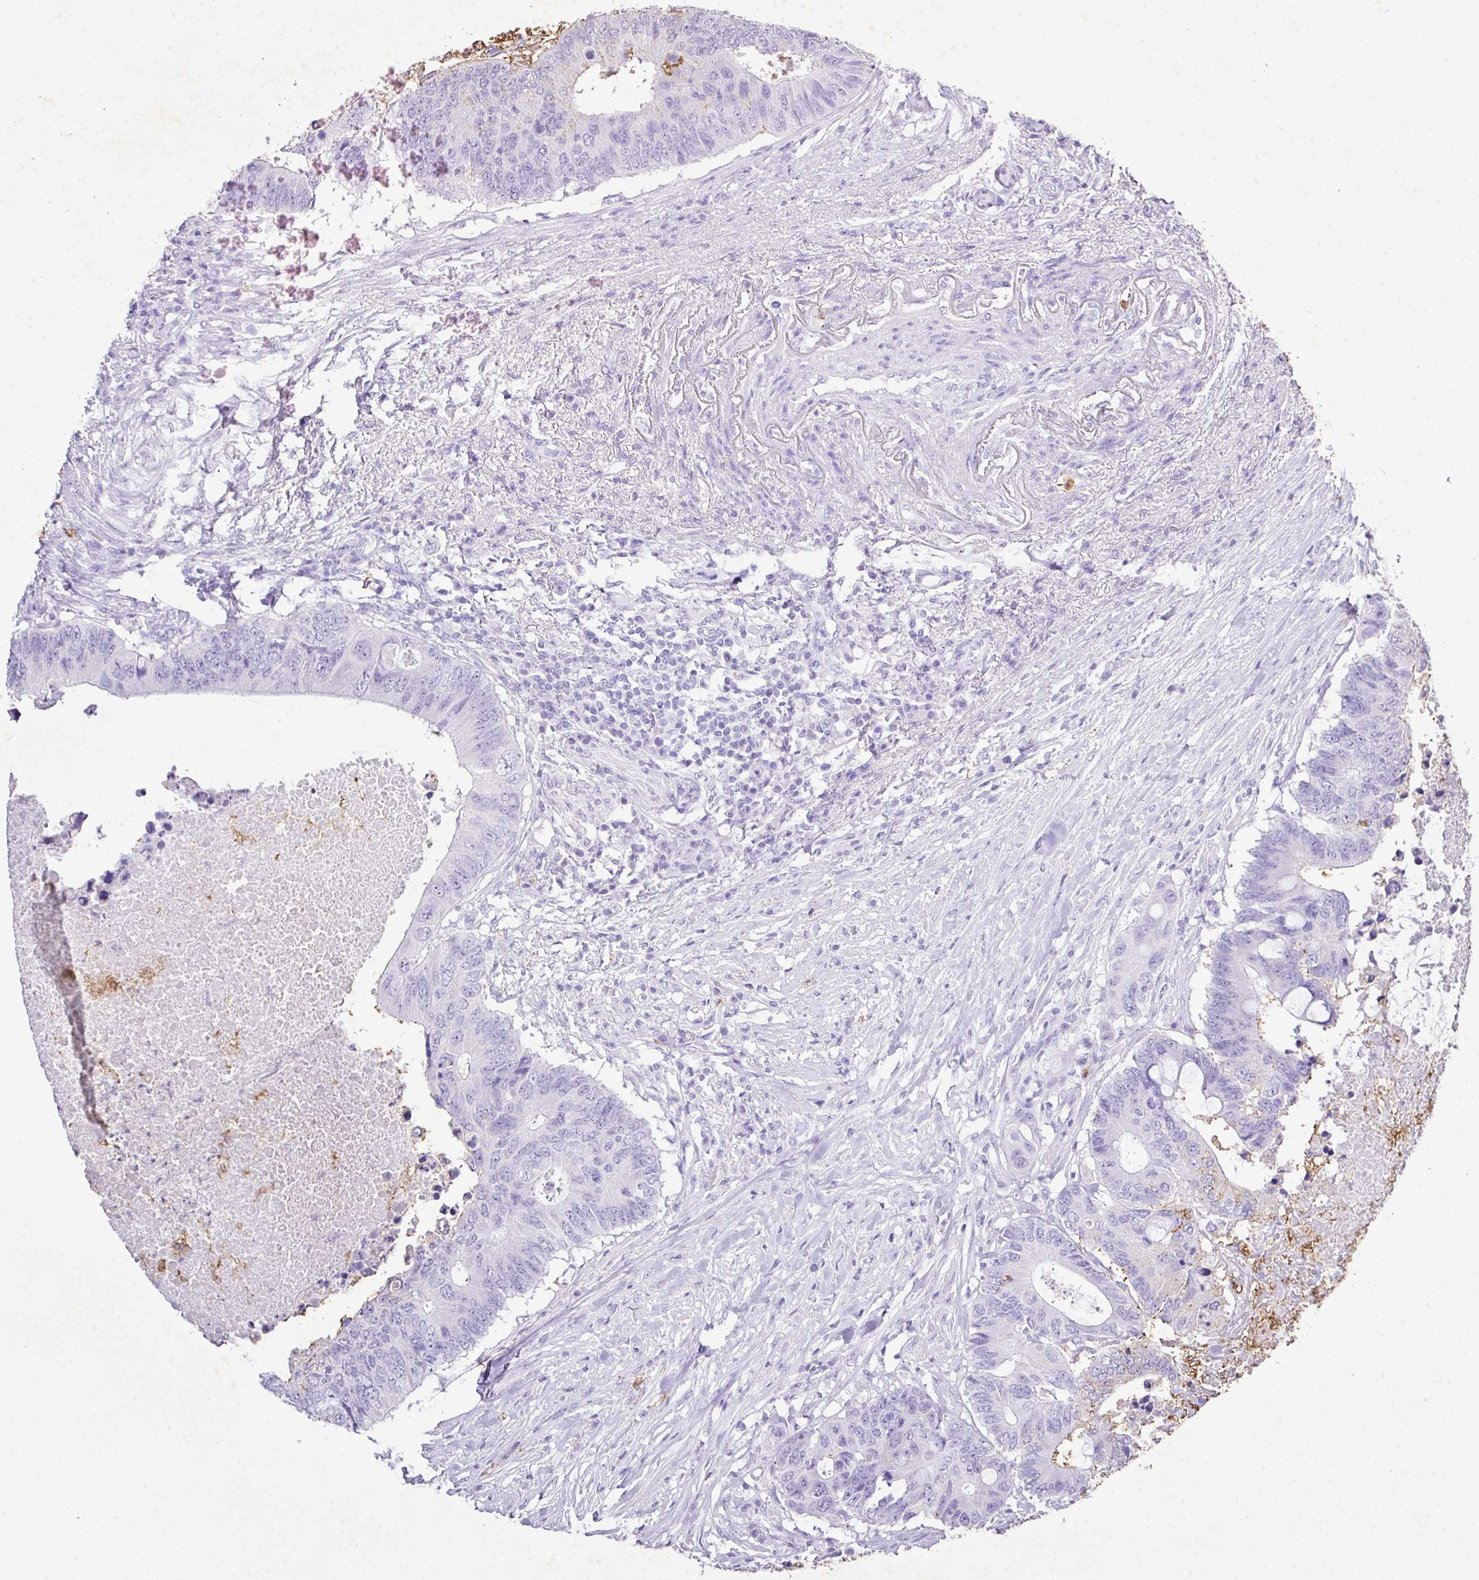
{"staining": {"intensity": "negative", "quantity": "none", "location": "none"}, "tissue": "colorectal cancer", "cell_type": "Tumor cells", "image_type": "cancer", "snomed": [{"axis": "morphology", "description": "Adenocarcinoma, NOS"}, {"axis": "topography", "description": "Colon"}], "caption": "Immunohistochemistry (IHC) of colorectal cancer demonstrates no positivity in tumor cells.", "gene": "KCNJ11", "patient": {"sex": "male", "age": 71}}